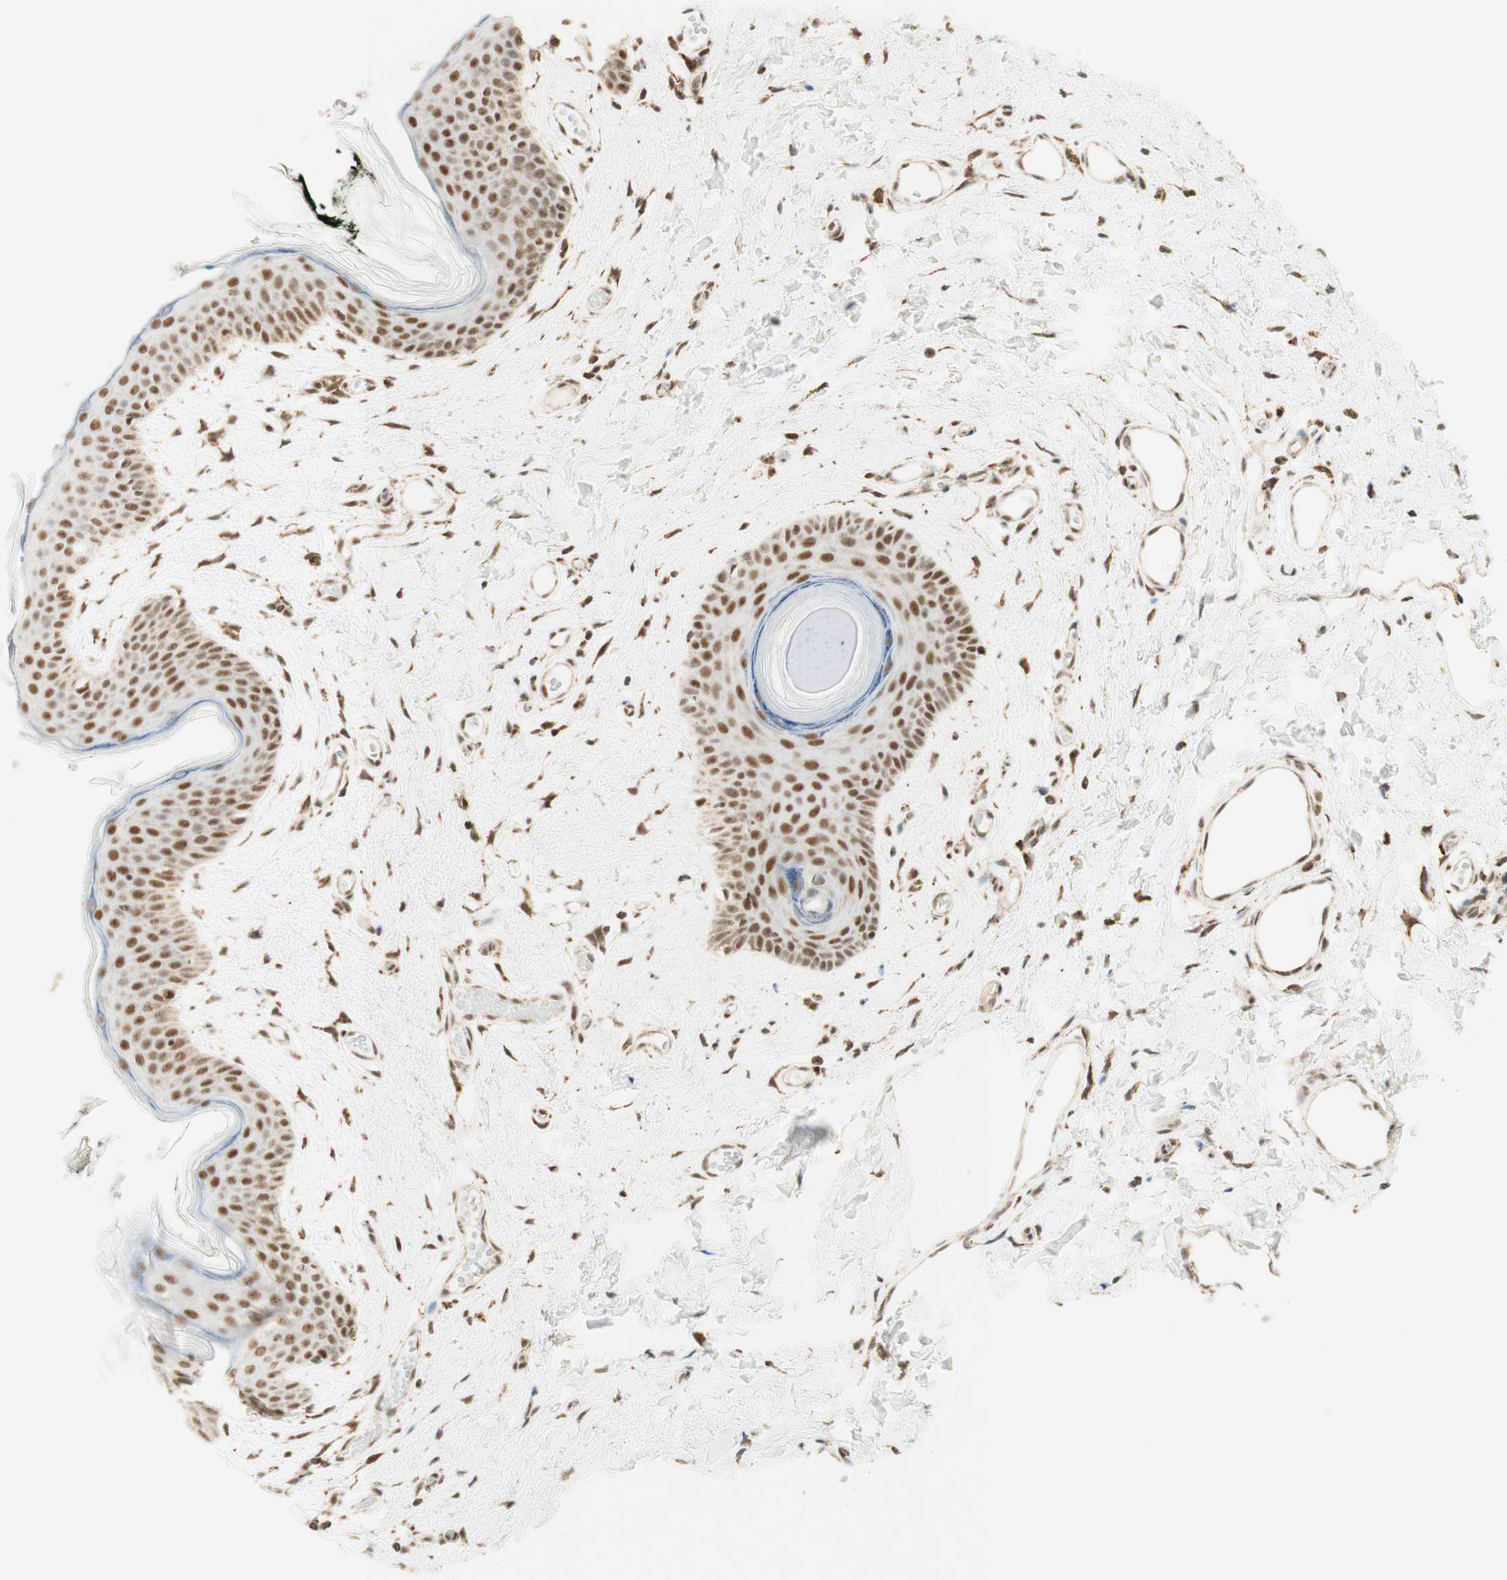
{"staining": {"intensity": "moderate", "quantity": ">75%", "location": "nuclear"}, "tissue": "skin", "cell_type": "Epidermal cells", "image_type": "normal", "snomed": [{"axis": "morphology", "description": "Normal tissue, NOS"}, {"axis": "morphology", "description": "Inflammation, NOS"}, {"axis": "topography", "description": "Vulva"}], "caption": "Human skin stained for a protein (brown) demonstrates moderate nuclear positive positivity in about >75% of epidermal cells.", "gene": "ZNF782", "patient": {"sex": "female", "age": 84}}